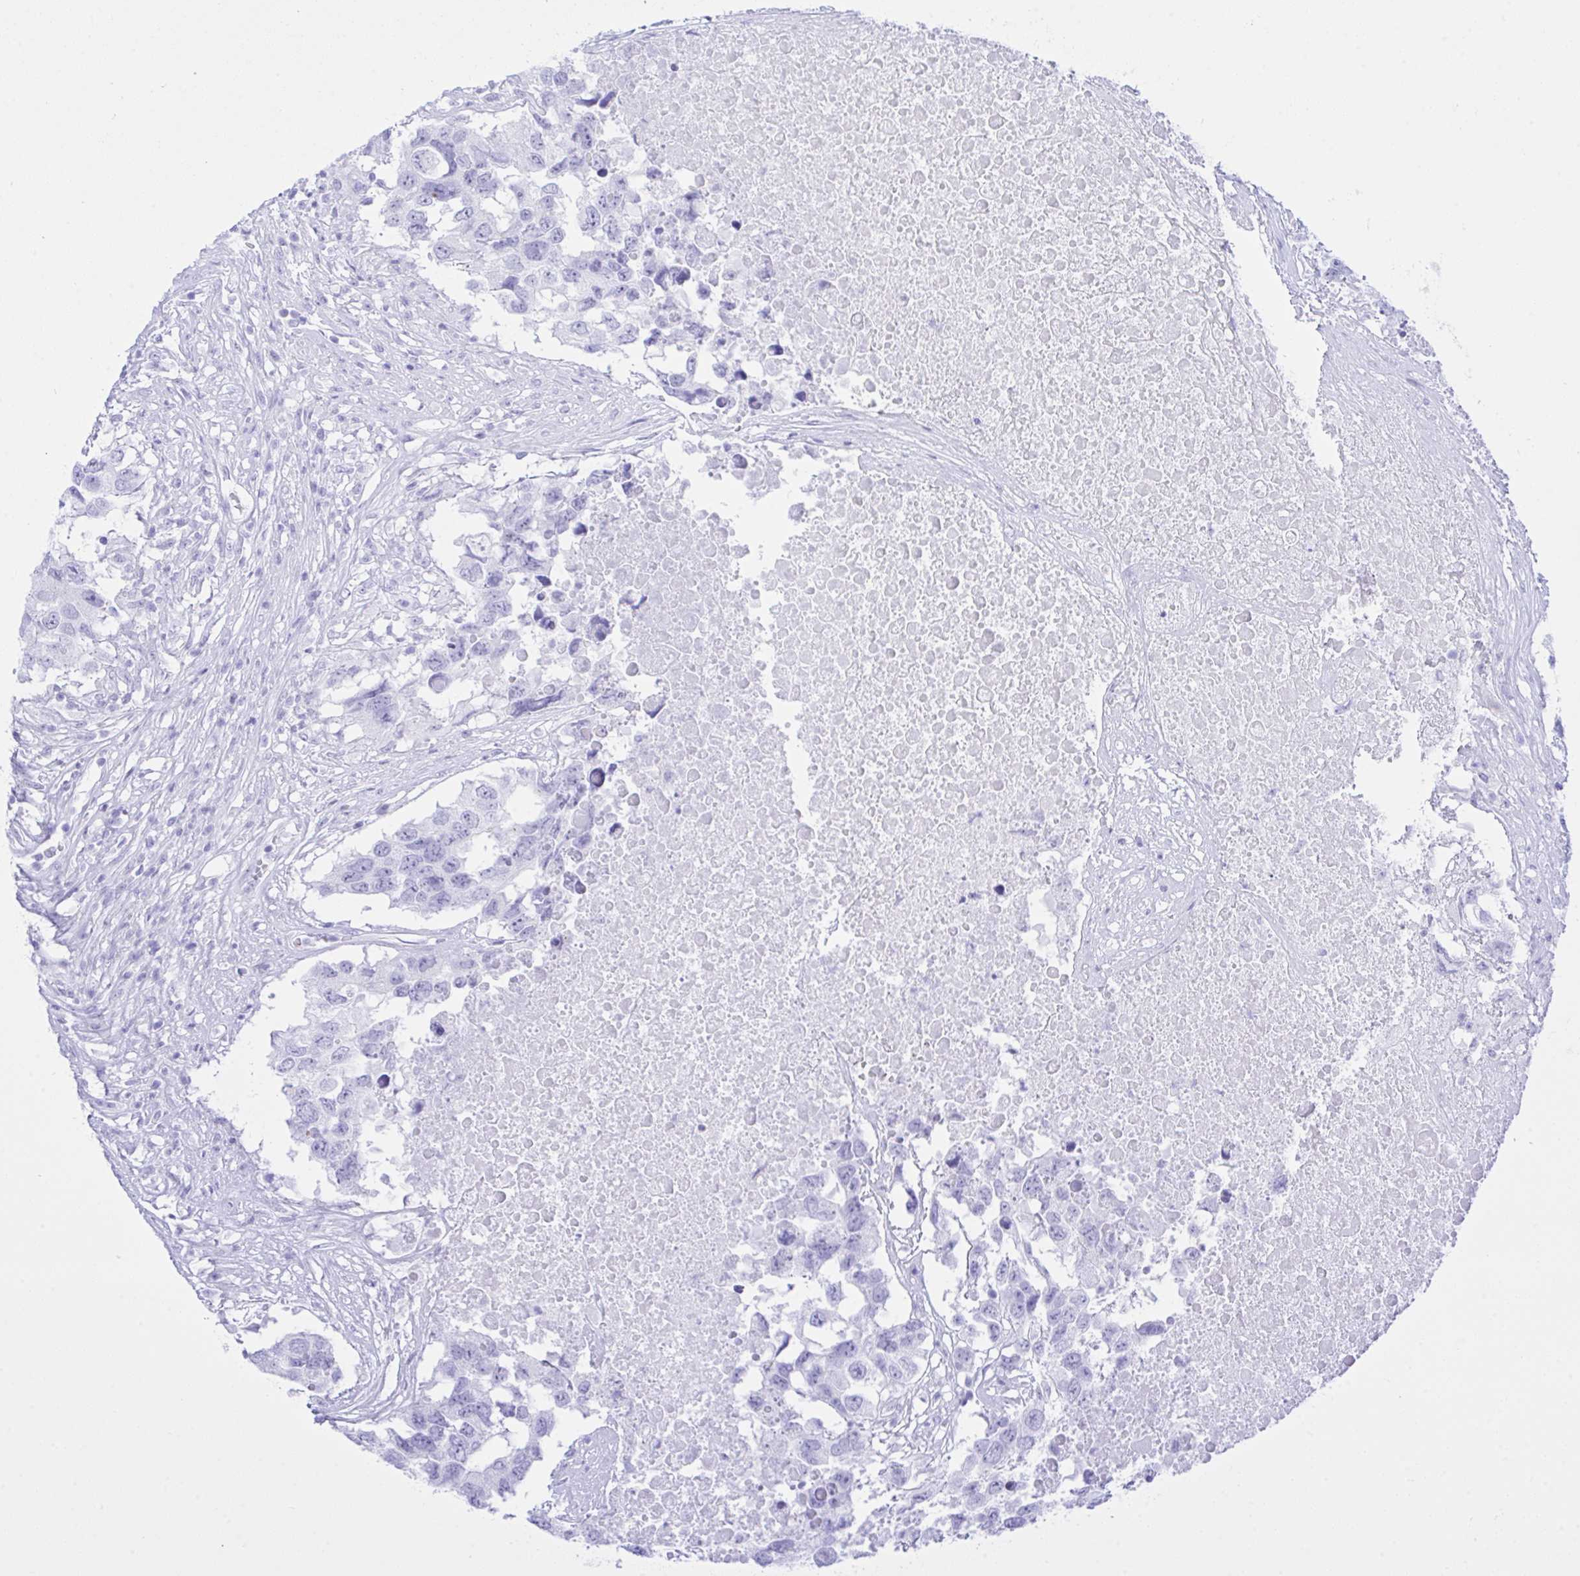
{"staining": {"intensity": "negative", "quantity": "none", "location": "none"}, "tissue": "testis cancer", "cell_type": "Tumor cells", "image_type": "cancer", "snomed": [{"axis": "morphology", "description": "Carcinoma, Embryonal, NOS"}, {"axis": "topography", "description": "Testis"}], "caption": "The immunohistochemistry histopathology image has no significant positivity in tumor cells of testis cancer tissue. Nuclei are stained in blue.", "gene": "SELENOV", "patient": {"sex": "male", "age": 83}}